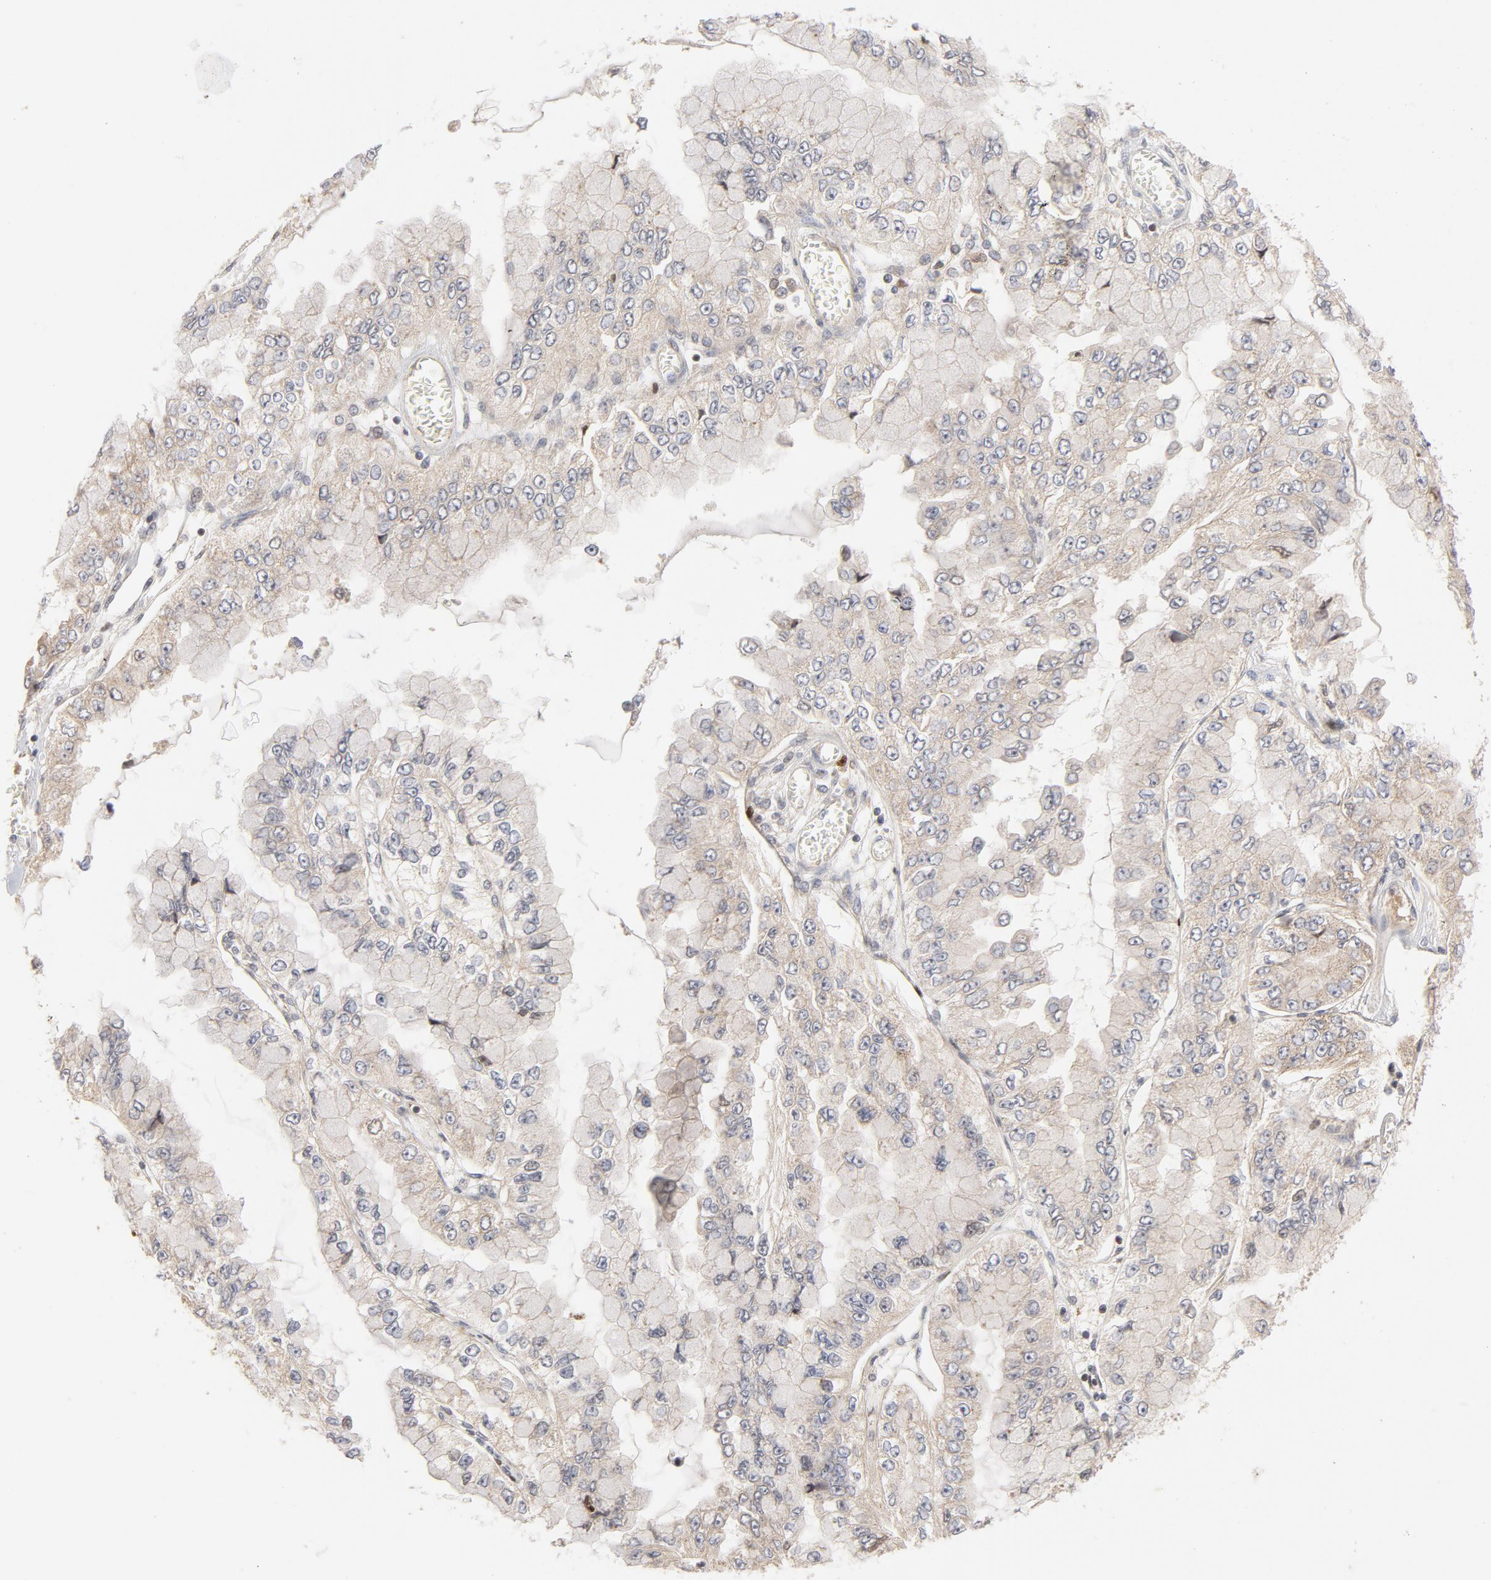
{"staining": {"intensity": "weak", "quantity": ">75%", "location": "cytoplasmic/membranous"}, "tissue": "liver cancer", "cell_type": "Tumor cells", "image_type": "cancer", "snomed": [{"axis": "morphology", "description": "Cholangiocarcinoma"}, {"axis": "topography", "description": "Liver"}], "caption": "Tumor cells demonstrate low levels of weak cytoplasmic/membranous staining in approximately >75% of cells in human cholangiocarcinoma (liver).", "gene": "DNAAF2", "patient": {"sex": "female", "age": 79}}